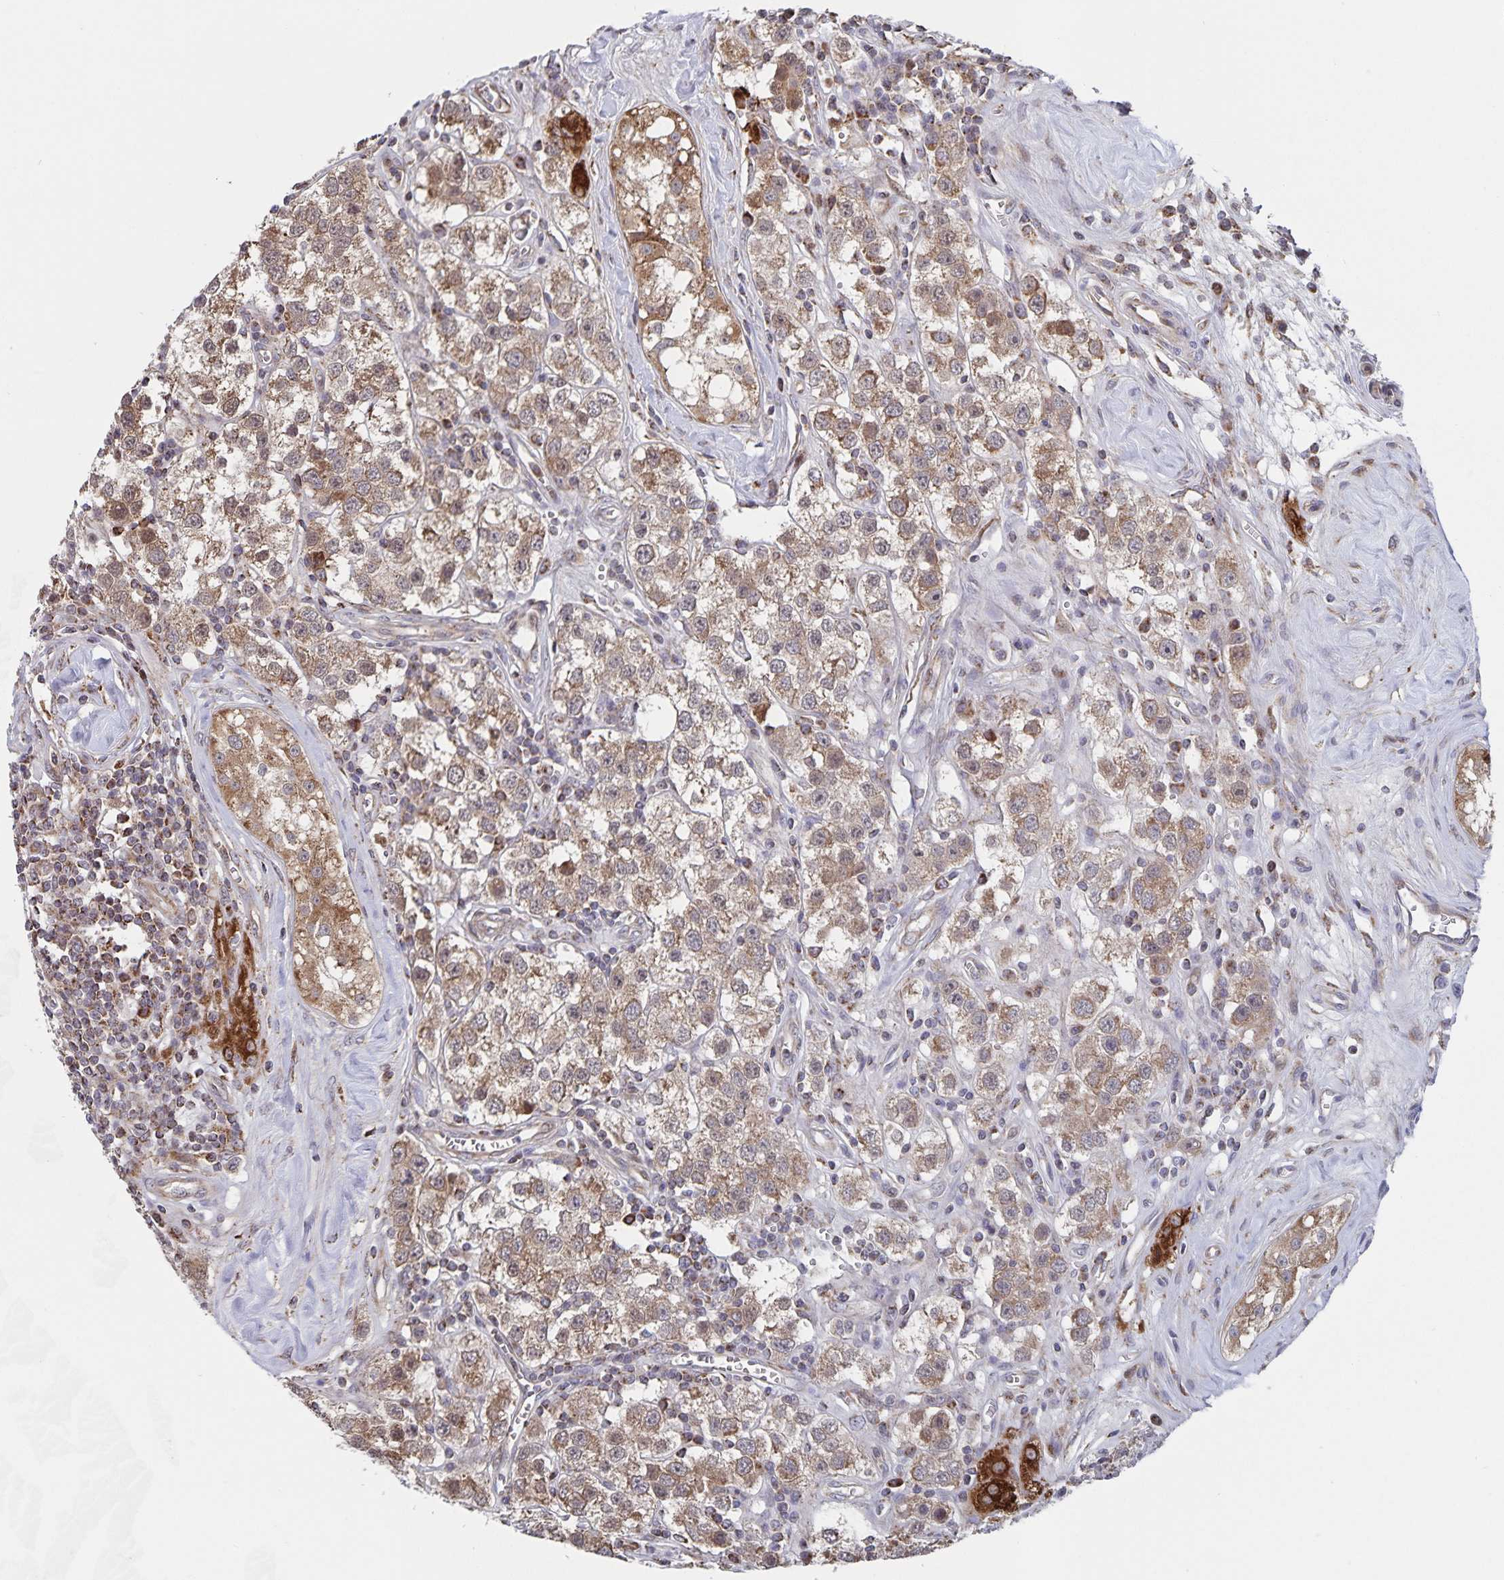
{"staining": {"intensity": "weak", "quantity": ">75%", "location": "cytoplasmic/membranous"}, "tissue": "testis cancer", "cell_type": "Tumor cells", "image_type": "cancer", "snomed": [{"axis": "morphology", "description": "Seminoma, NOS"}, {"axis": "topography", "description": "Testis"}], "caption": "Human seminoma (testis) stained with a protein marker displays weak staining in tumor cells.", "gene": "ACACA", "patient": {"sex": "male", "age": 34}}